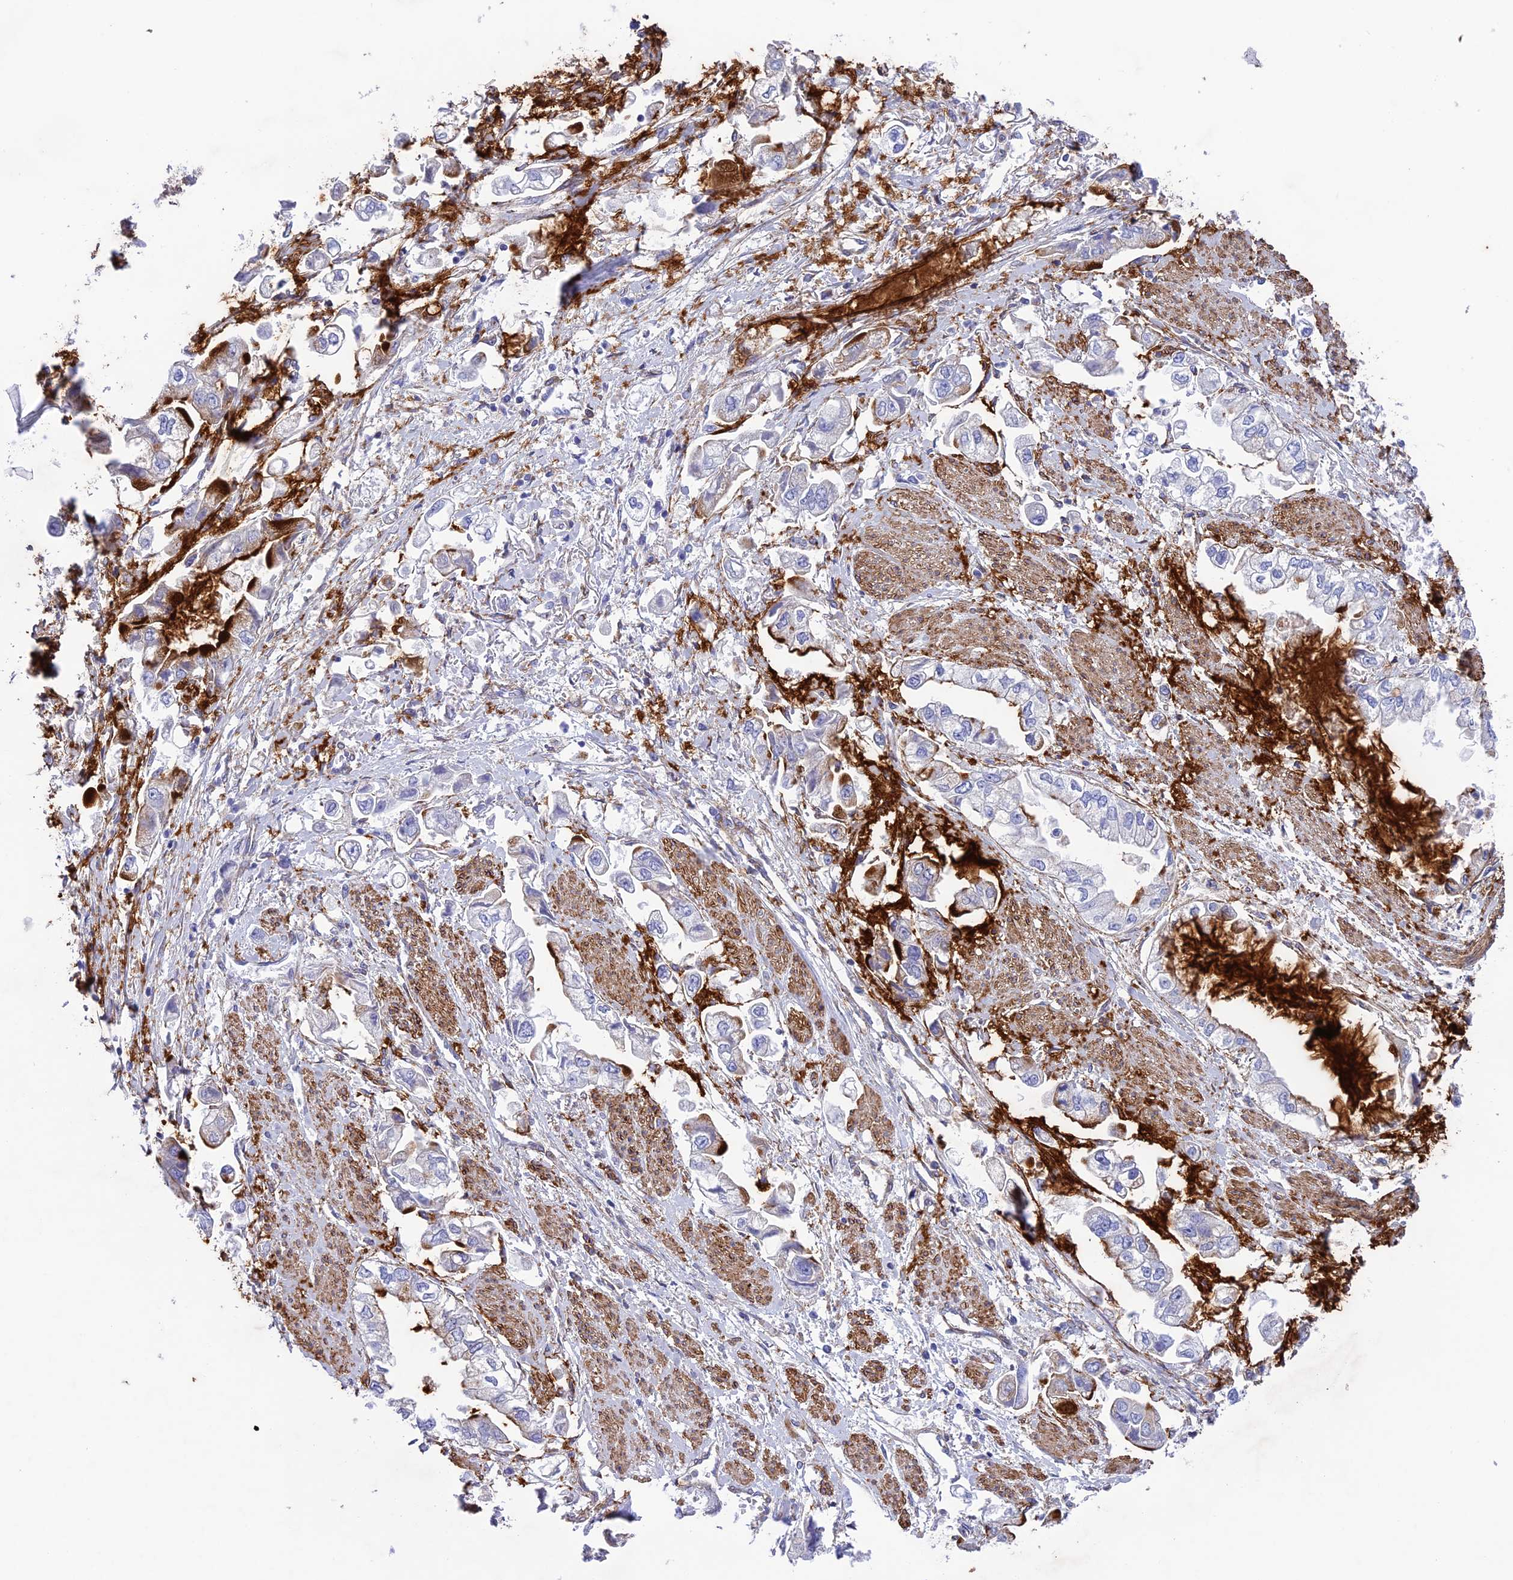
{"staining": {"intensity": "strong", "quantity": "<25%", "location": "cytoplasmic/membranous"}, "tissue": "stomach cancer", "cell_type": "Tumor cells", "image_type": "cancer", "snomed": [{"axis": "morphology", "description": "Adenocarcinoma, NOS"}, {"axis": "topography", "description": "Stomach"}], "caption": "This is a photomicrograph of immunohistochemistry (IHC) staining of stomach cancer, which shows strong staining in the cytoplasmic/membranous of tumor cells.", "gene": "TNS1", "patient": {"sex": "male", "age": 62}}